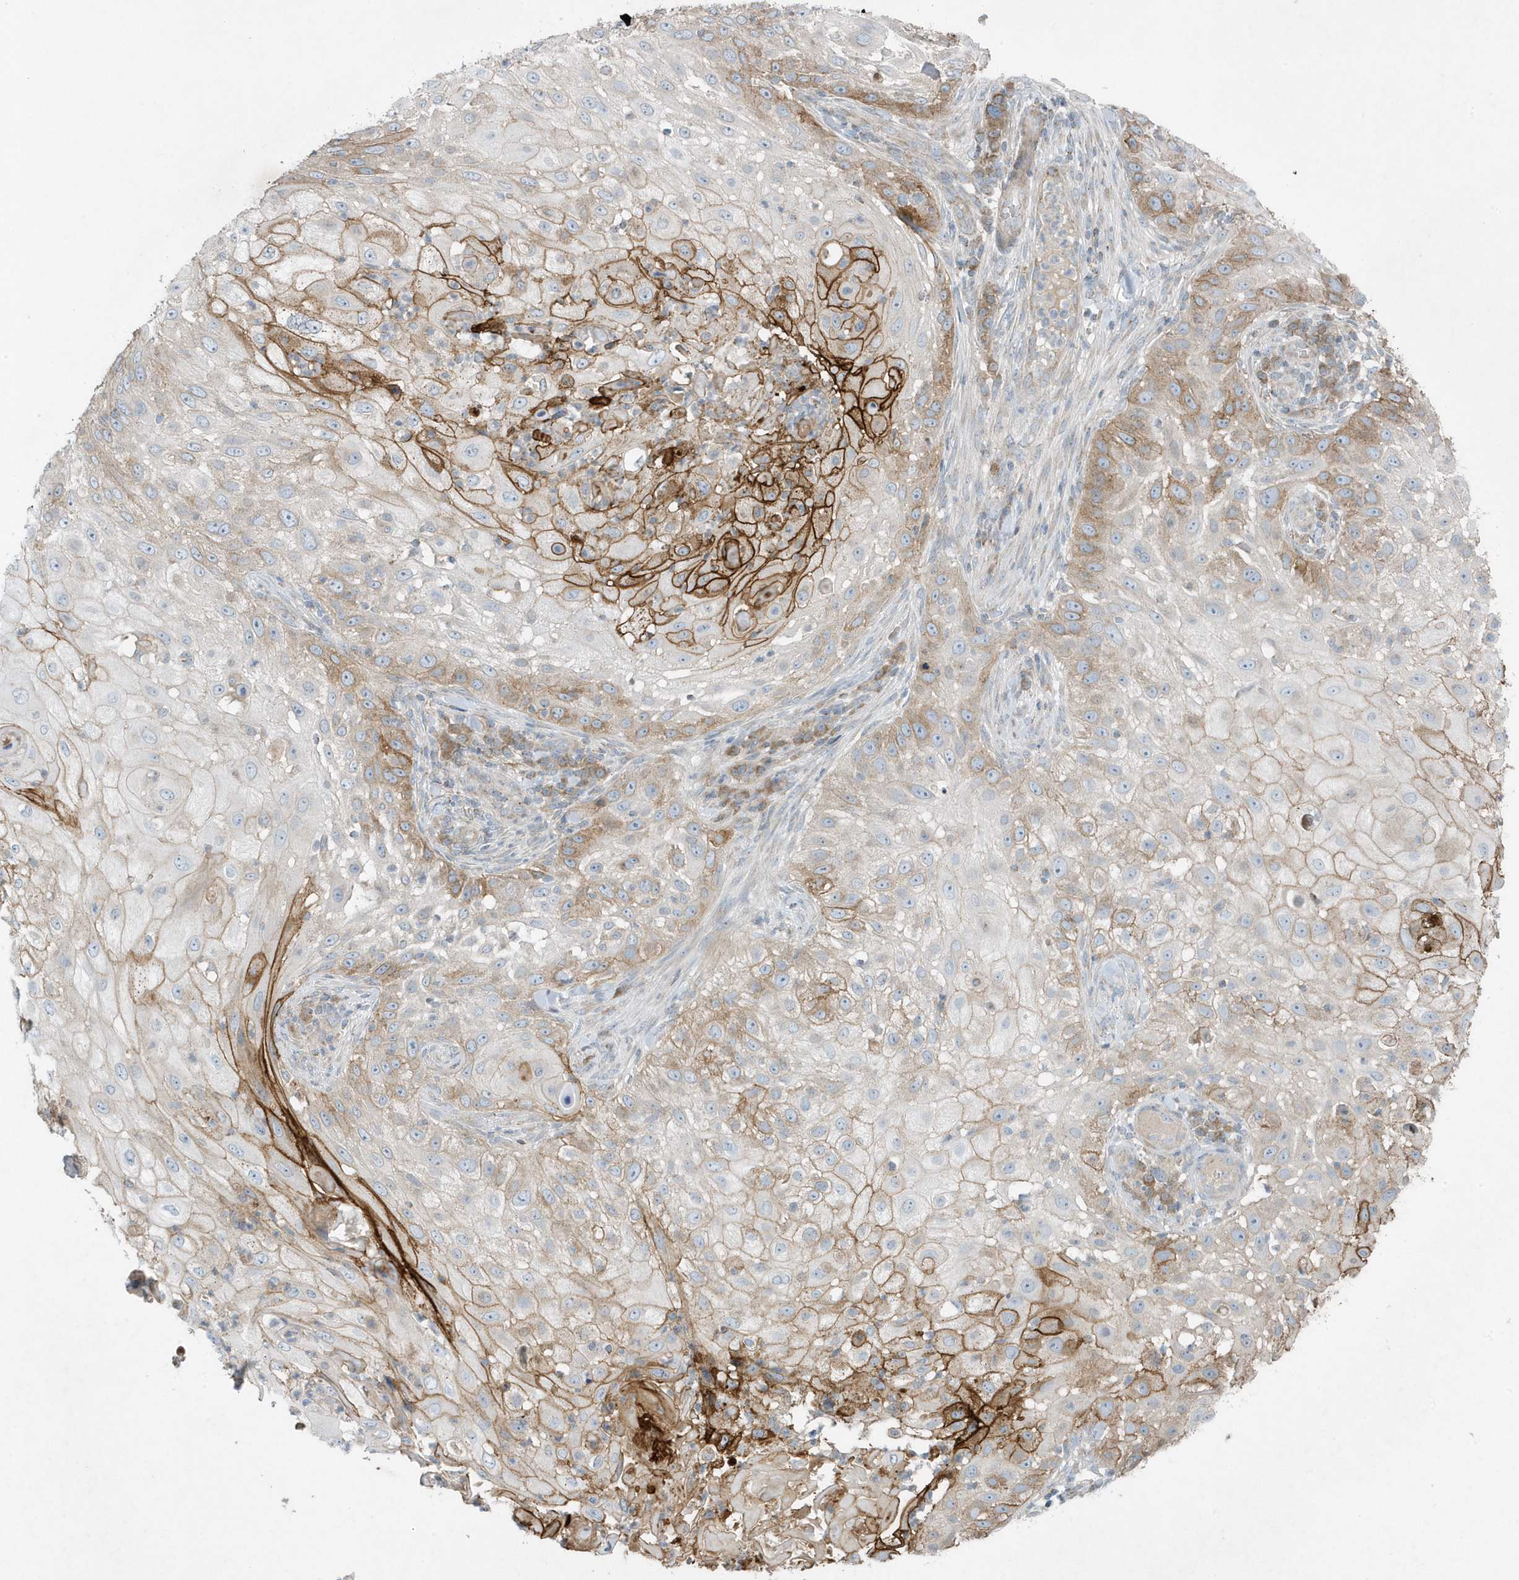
{"staining": {"intensity": "moderate", "quantity": "25%-75%", "location": "cytoplasmic/membranous"}, "tissue": "skin cancer", "cell_type": "Tumor cells", "image_type": "cancer", "snomed": [{"axis": "morphology", "description": "Squamous cell carcinoma, NOS"}, {"axis": "topography", "description": "Skin"}], "caption": "IHC photomicrograph of human skin cancer (squamous cell carcinoma) stained for a protein (brown), which reveals medium levels of moderate cytoplasmic/membranous expression in about 25%-75% of tumor cells.", "gene": "SLC38A2", "patient": {"sex": "female", "age": 44}}